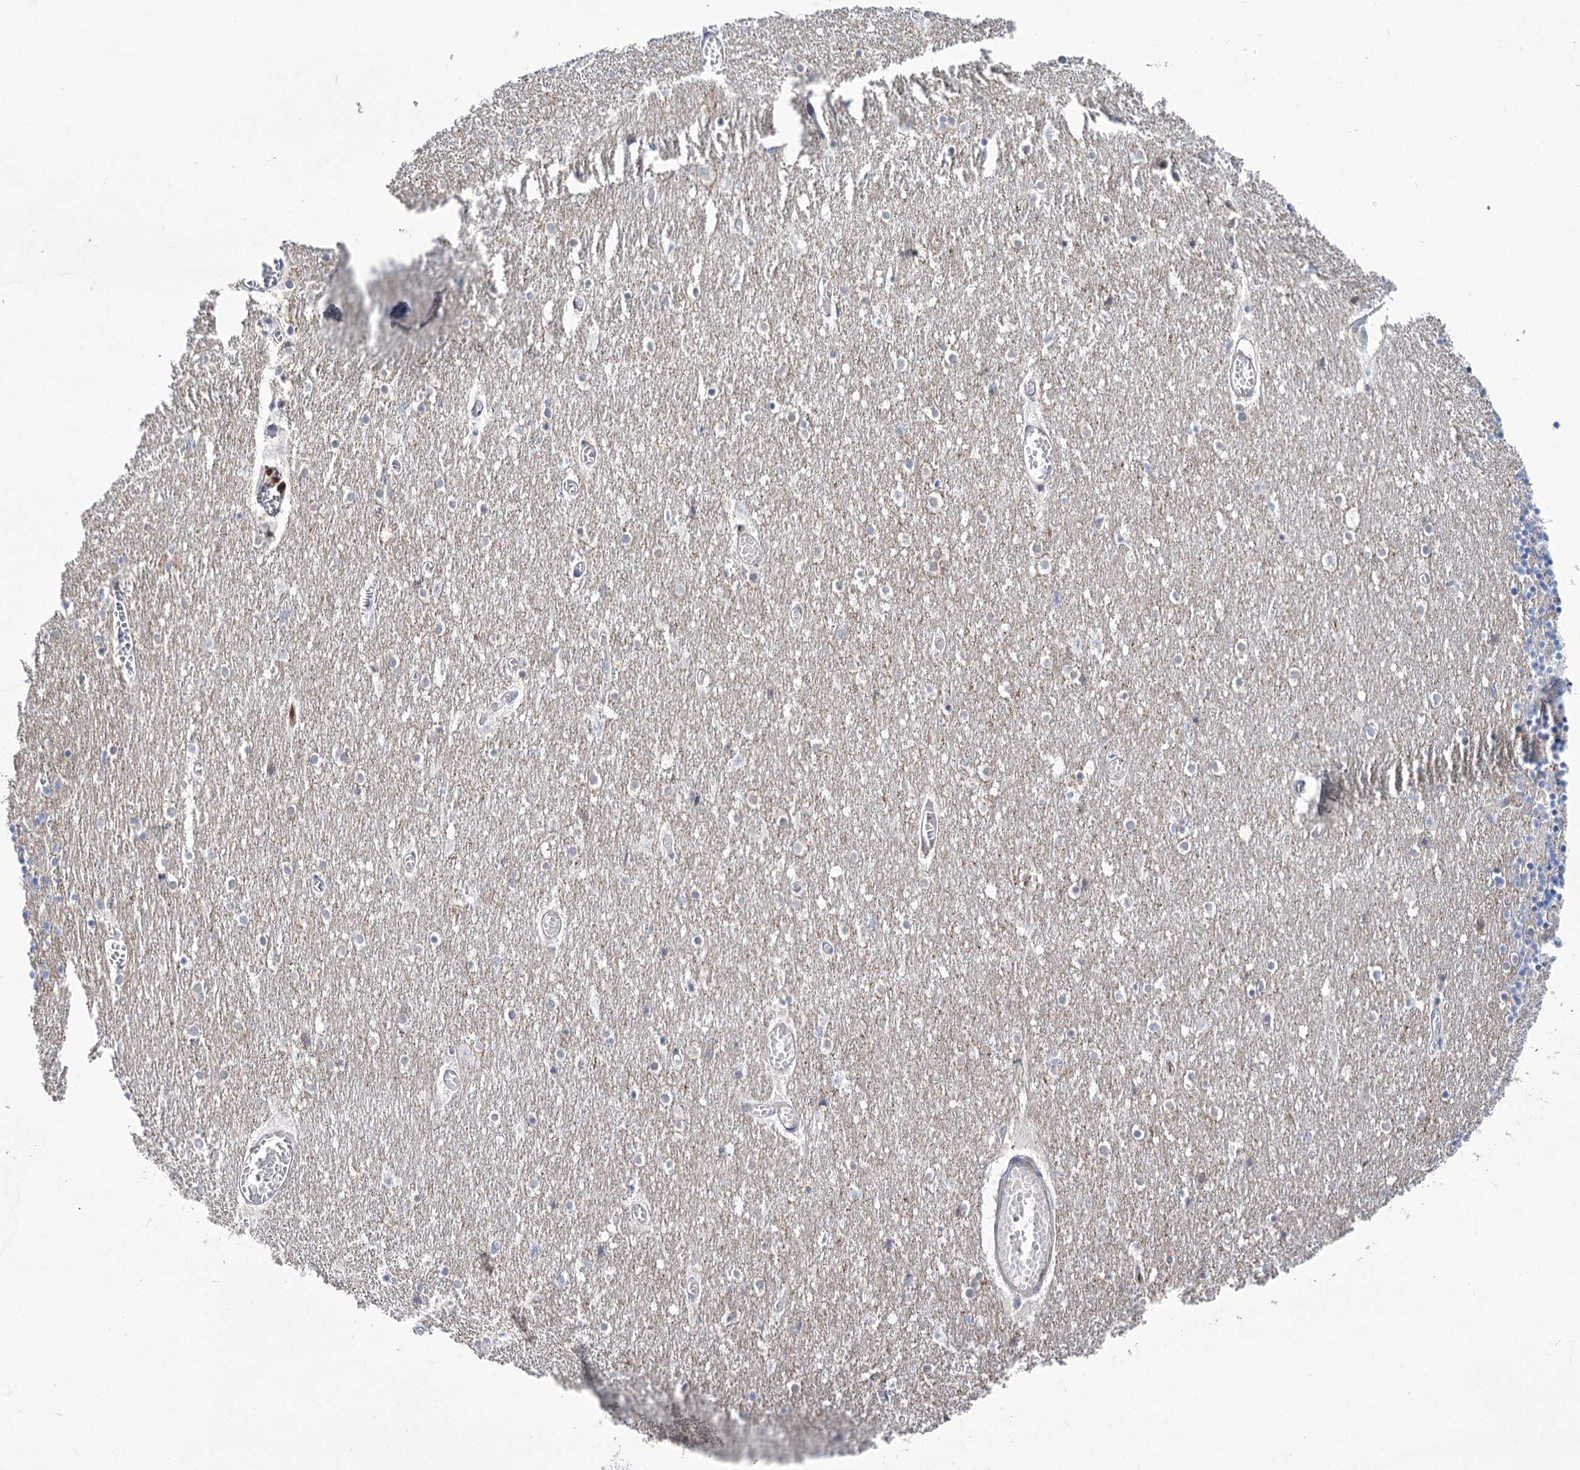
{"staining": {"intensity": "negative", "quantity": "none", "location": "none"}, "tissue": "cerebellum", "cell_type": "Cells in granular layer", "image_type": "normal", "snomed": [{"axis": "morphology", "description": "Normal tissue, NOS"}, {"axis": "topography", "description": "Cerebellum"}], "caption": "This is a photomicrograph of immunohistochemistry (IHC) staining of benign cerebellum, which shows no positivity in cells in granular layer.", "gene": "CEP164", "patient": {"sex": "female", "age": 28}}